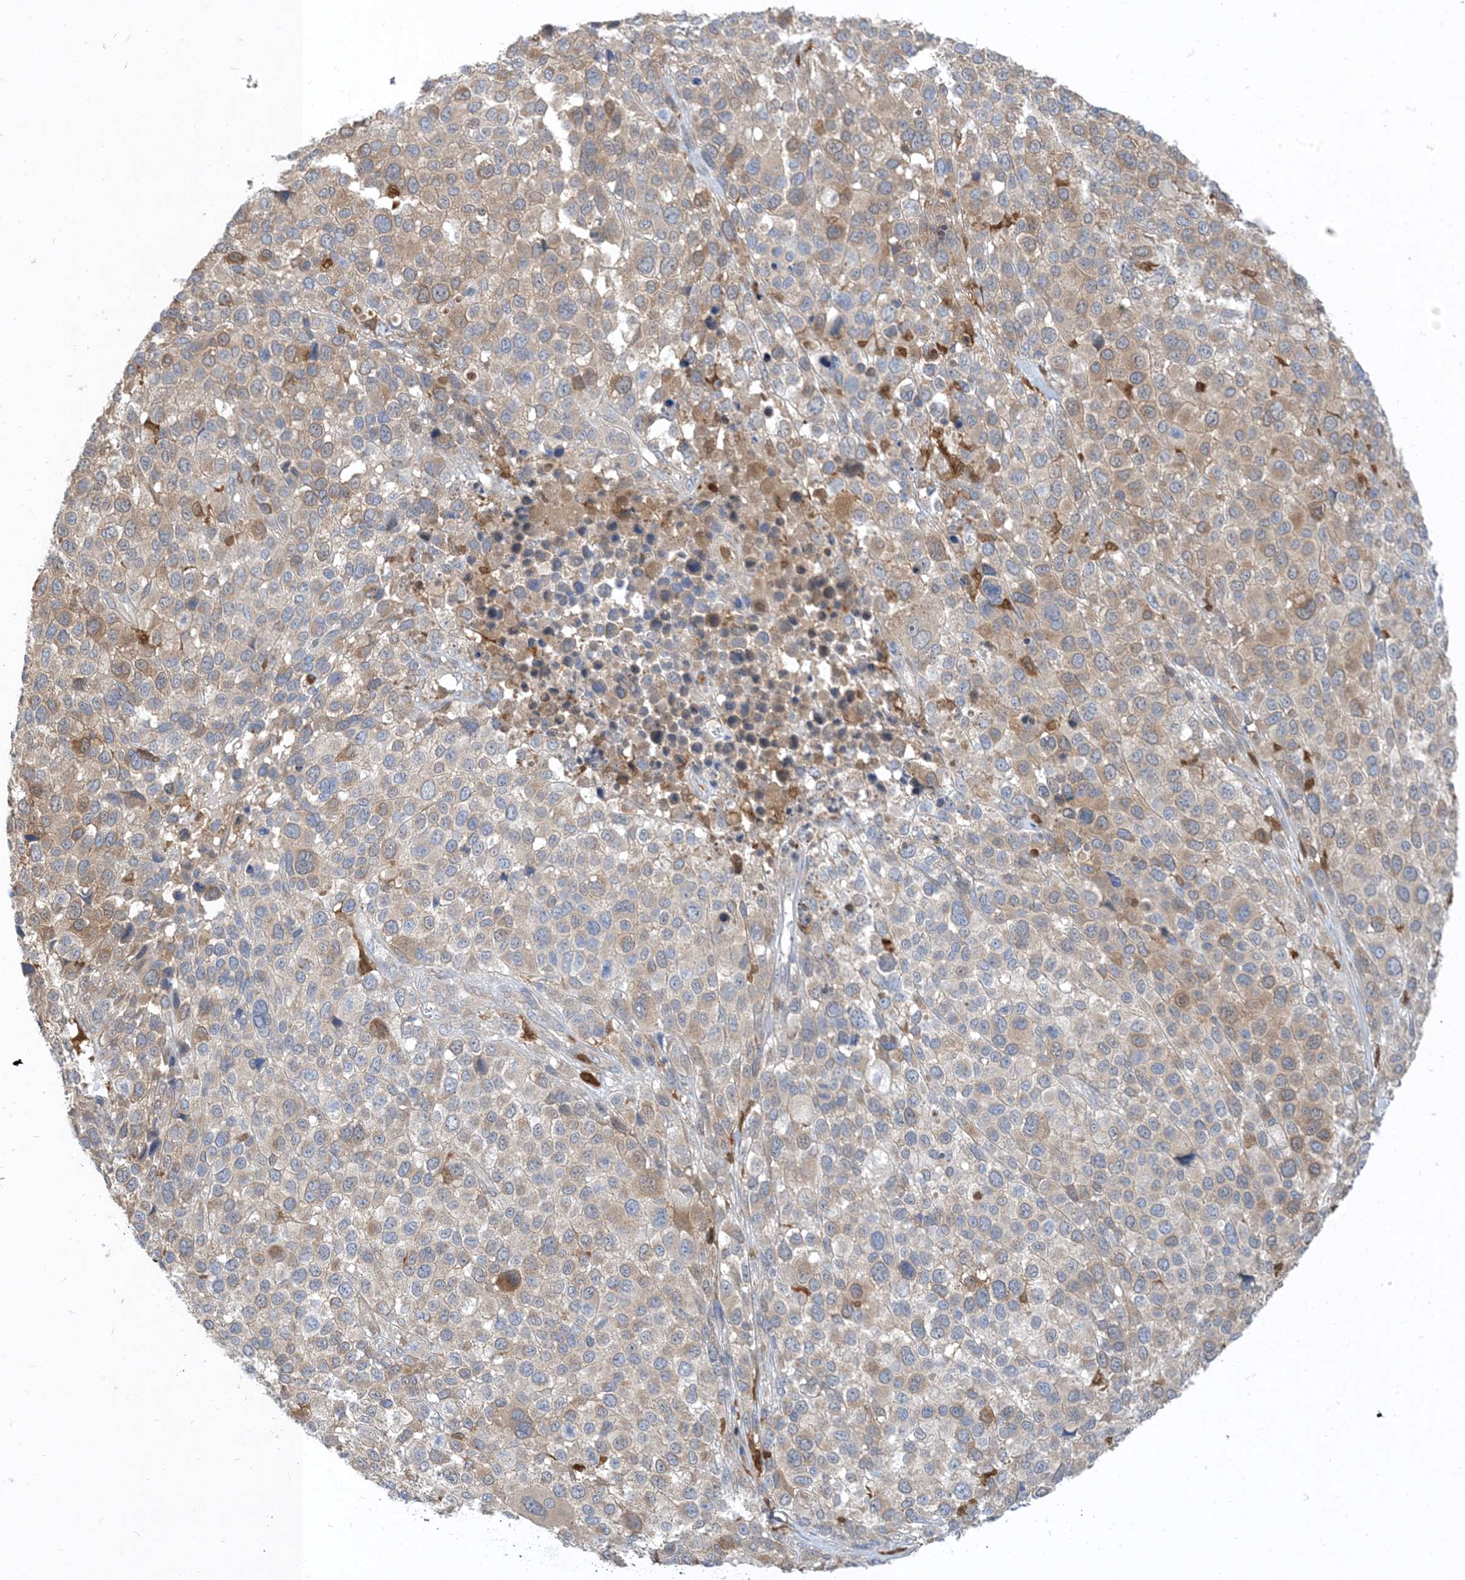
{"staining": {"intensity": "moderate", "quantity": "<25%", "location": "cytoplasmic/membranous"}, "tissue": "melanoma", "cell_type": "Tumor cells", "image_type": "cancer", "snomed": [{"axis": "morphology", "description": "Malignant melanoma, NOS"}, {"axis": "topography", "description": "Skin of trunk"}], "caption": "Immunohistochemistry (IHC) of human malignant melanoma reveals low levels of moderate cytoplasmic/membranous expression in approximately <25% of tumor cells.", "gene": "NAGK", "patient": {"sex": "male", "age": 71}}